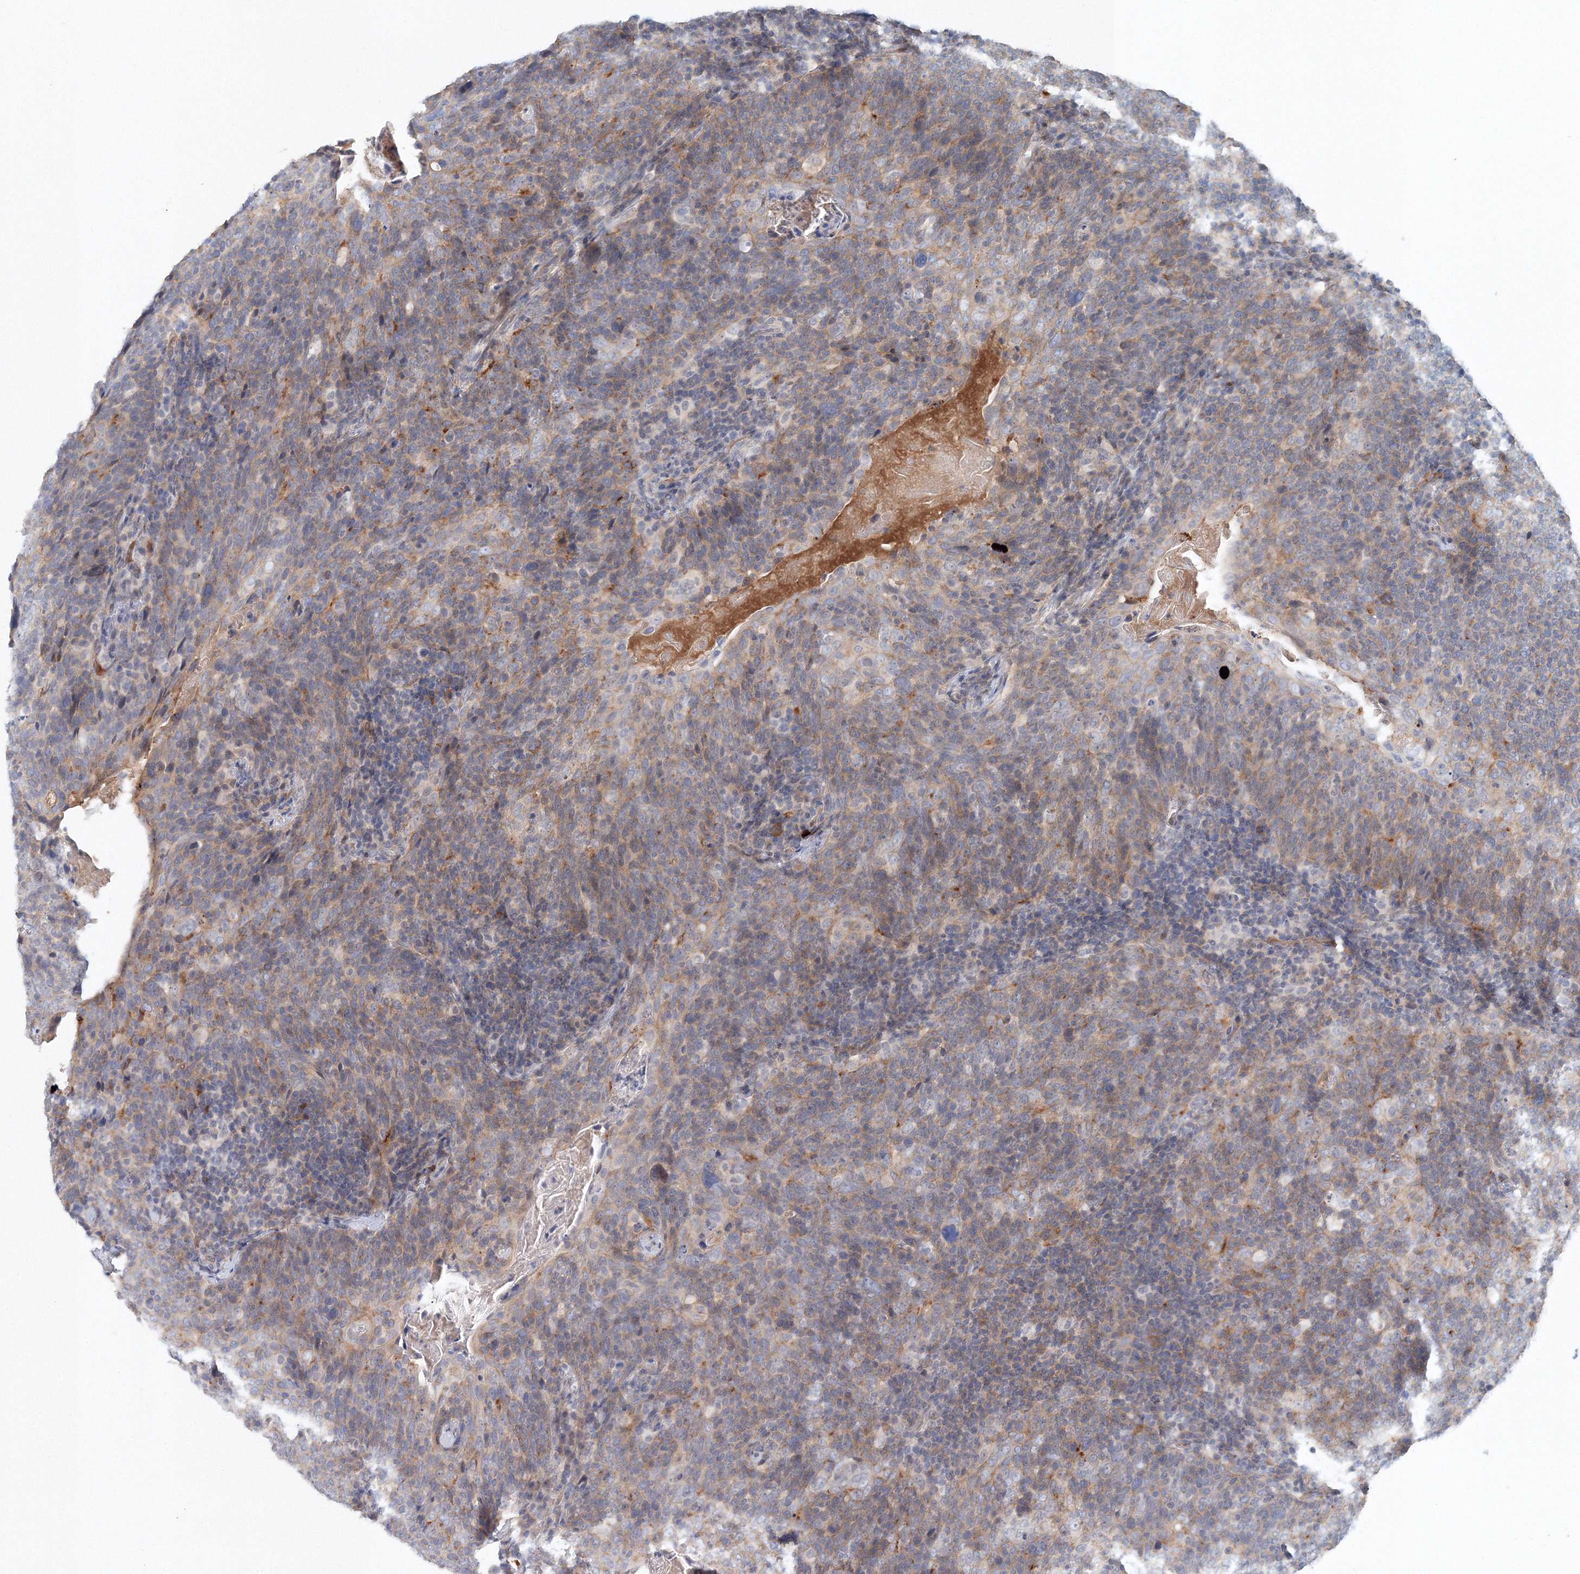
{"staining": {"intensity": "weak", "quantity": "25%-75%", "location": "cytoplasmic/membranous"}, "tissue": "head and neck cancer", "cell_type": "Tumor cells", "image_type": "cancer", "snomed": [{"axis": "morphology", "description": "Squamous cell carcinoma, NOS"}, {"axis": "morphology", "description": "Squamous cell carcinoma, metastatic, NOS"}, {"axis": "topography", "description": "Lymph node"}, {"axis": "topography", "description": "Head-Neck"}], "caption": "DAB immunohistochemical staining of human head and neck cancer (squamous cell carcinoma) shows weak cytoplasmic/membranous protein staining in approximately 25%-75% of tumor cells.", "gene": "SH3BP5", "patient": {"sex": "male", "age": 62}}